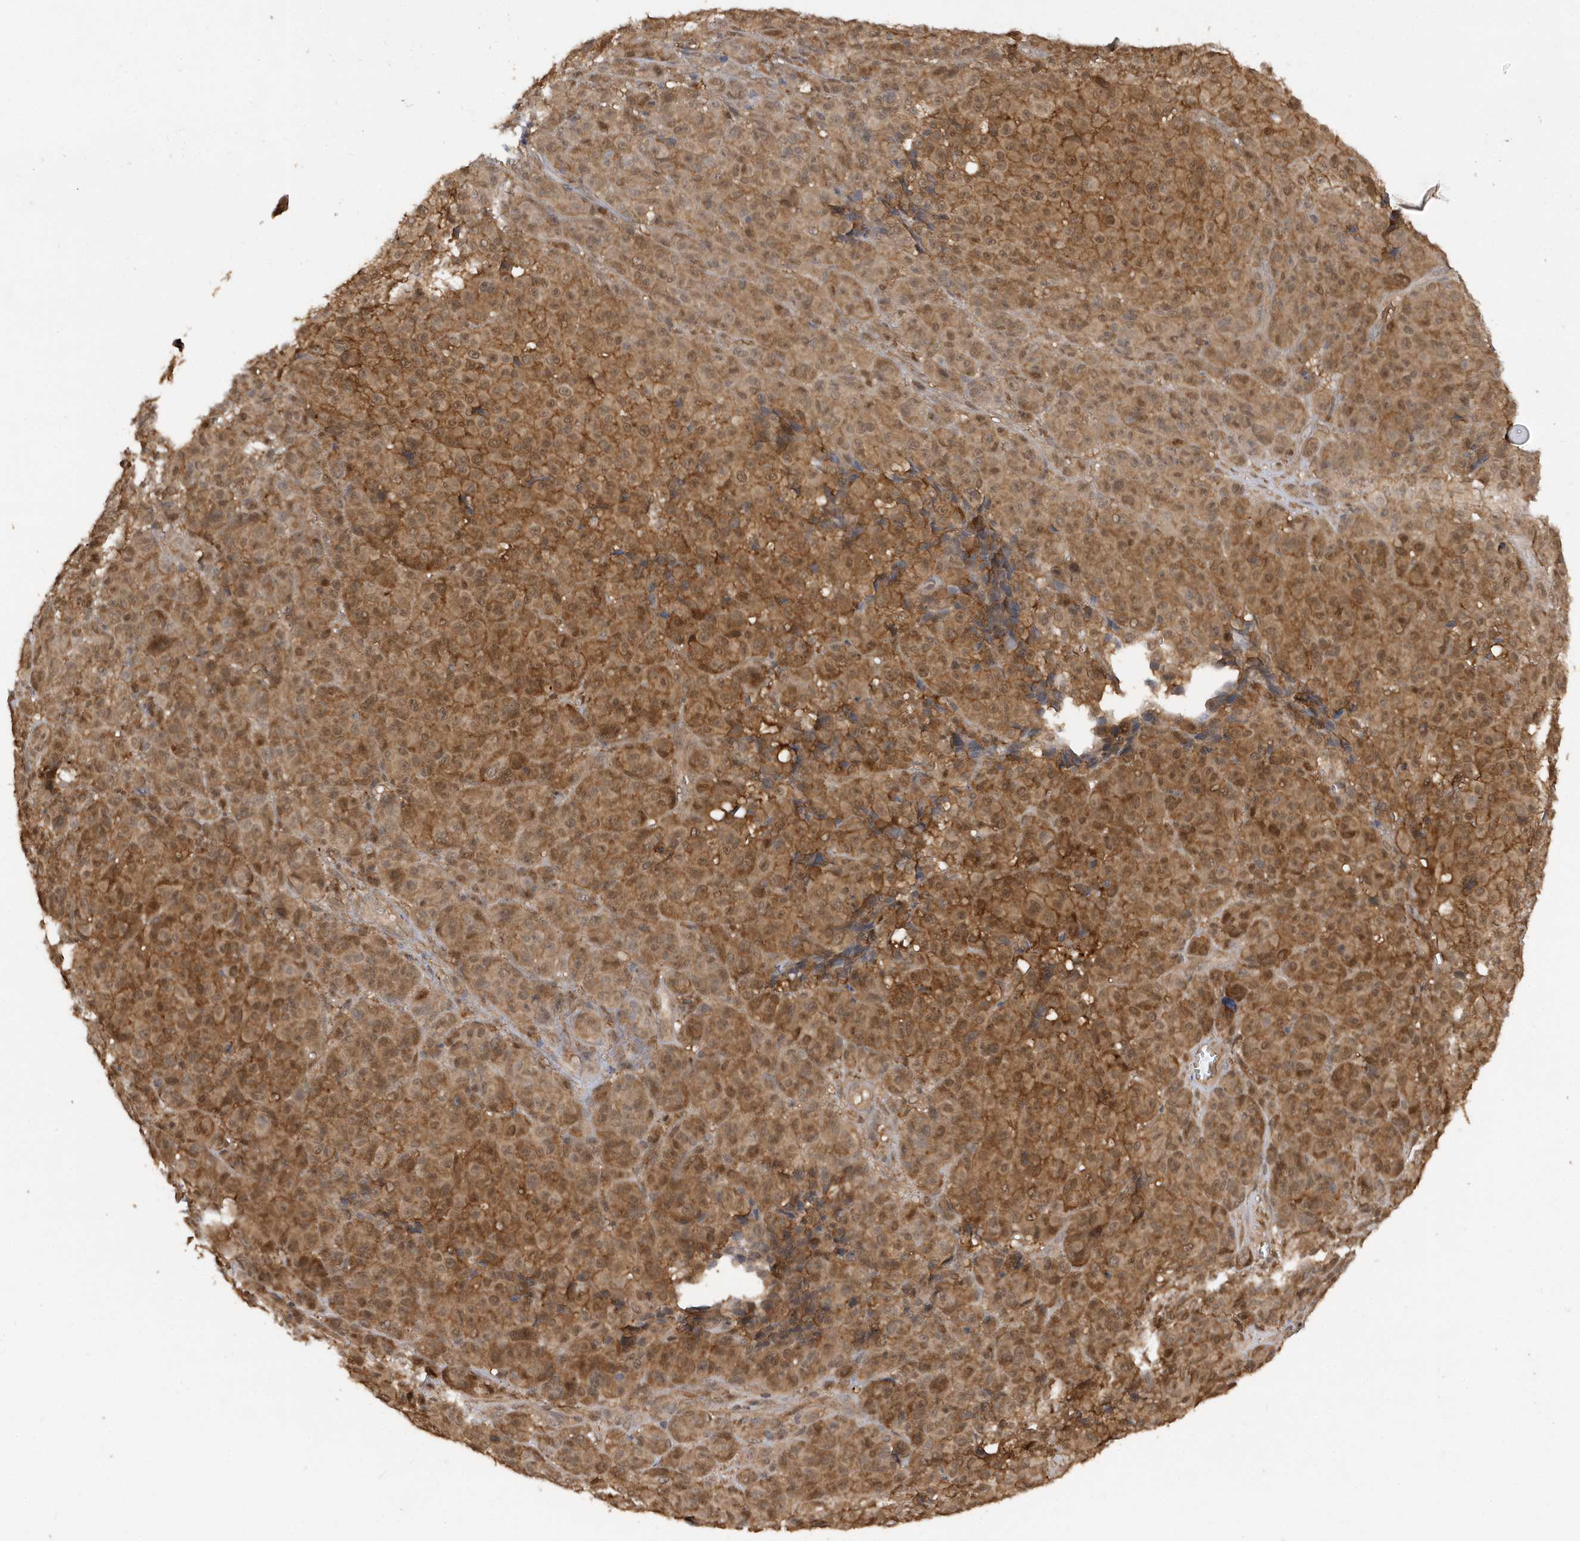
{"staining": {"intensity": "moderate", "quantity": ">75%", "location": "cytoplasmic/membranous"}, "tissue": "melanoma", "cell_type": "Tumor cells", "image_type": "cancer", "snomed": [{"axis": "morphology", "description": "Malignant melanoma, NOS"}, {"axis": "topography", "description": "Skin"}], "caption": "IHC photomicrograph of malignant melanoma stained for a protein (brown), which shows medium levels of moderate cytoplasmic/membranous expression in approximately >75% of tumor cells.", "gene": "RPE", "patient": {"sex": "male", "age": 73}}